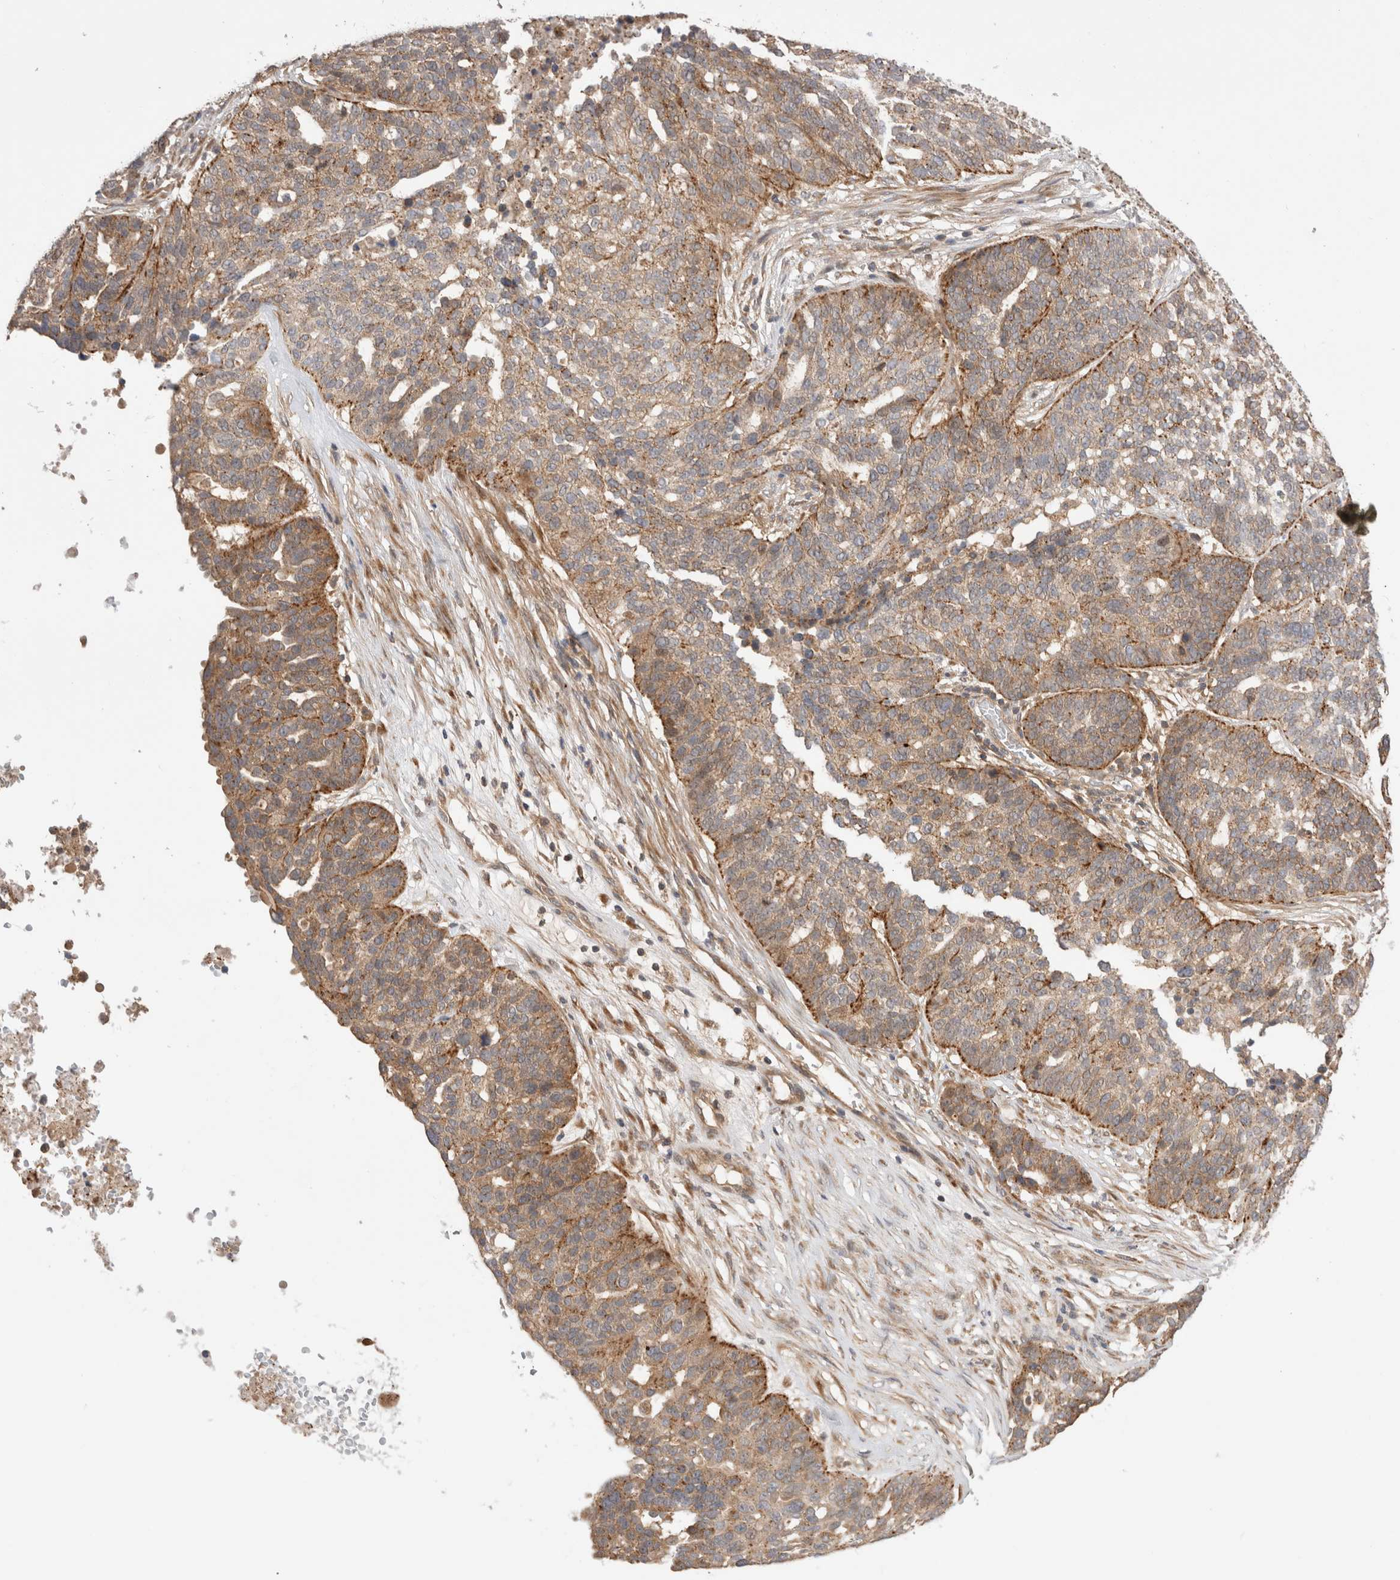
{"staining": {"intensity": "moderate", "quantity": ">75%", "location": "cytoplasmic/membranous"}, "tissue": "ovarian cancer", "cell_type": "Tumor cells", "image_type": "cancer", "snomed": [{"axis": "morphology", "description": "Cystadenocarcinoma, serous, NOS"}, {"axis": "topography", "description": "Ovary"}], "caption": "The photomicrograph shows immunohistochemical staining of ovarian serous cystadenocarcinoma. There is moderate cytoplasmic/membranous positivity is identified in approximately >75% of tumor cells.", "gene": "VPS28", "patient": {"sex": "female", "age": 59}}